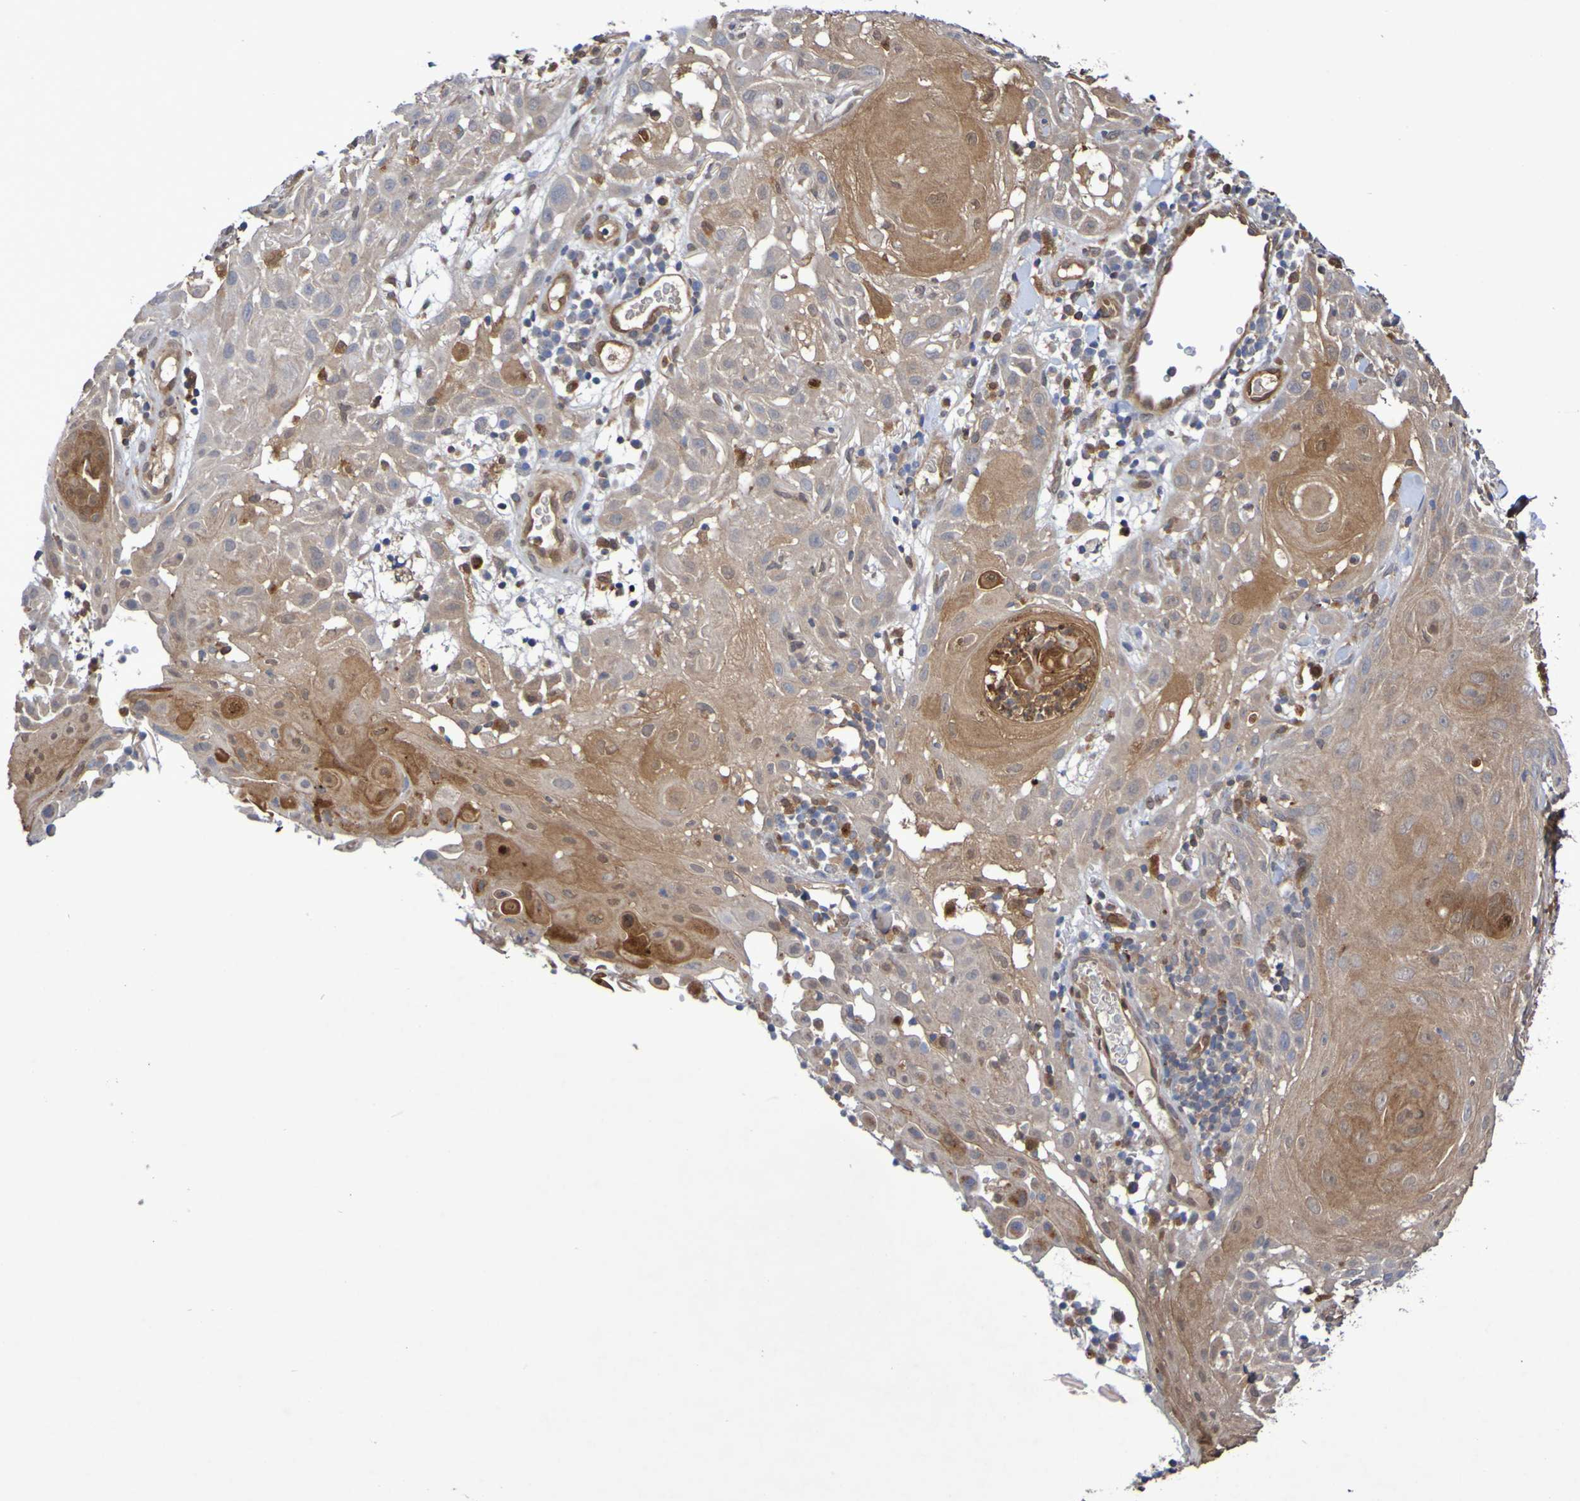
{"staining": {"intensity": "moderate", "quantity": "25%-75%", "location": "cytoplasmic/membranous"}, "tissue": "skin cancer", "cell_type": "Tumor cells", "image_type": "cancer", "snomed": [{"axis": "morphology", "description": "Squamous cell carcinoma, NOS"}, {"axis": "topography", "description": "Skin"}], "caption": "Immunohistochemistry of squamous cell carcinoma (skin) displays medium levels of moderate cytoplasmic/membranous expression in approximately 25%-75% of tumor cells.", "gene": "SERPINB6", "patient": {"sex": "male", "age": 24}}